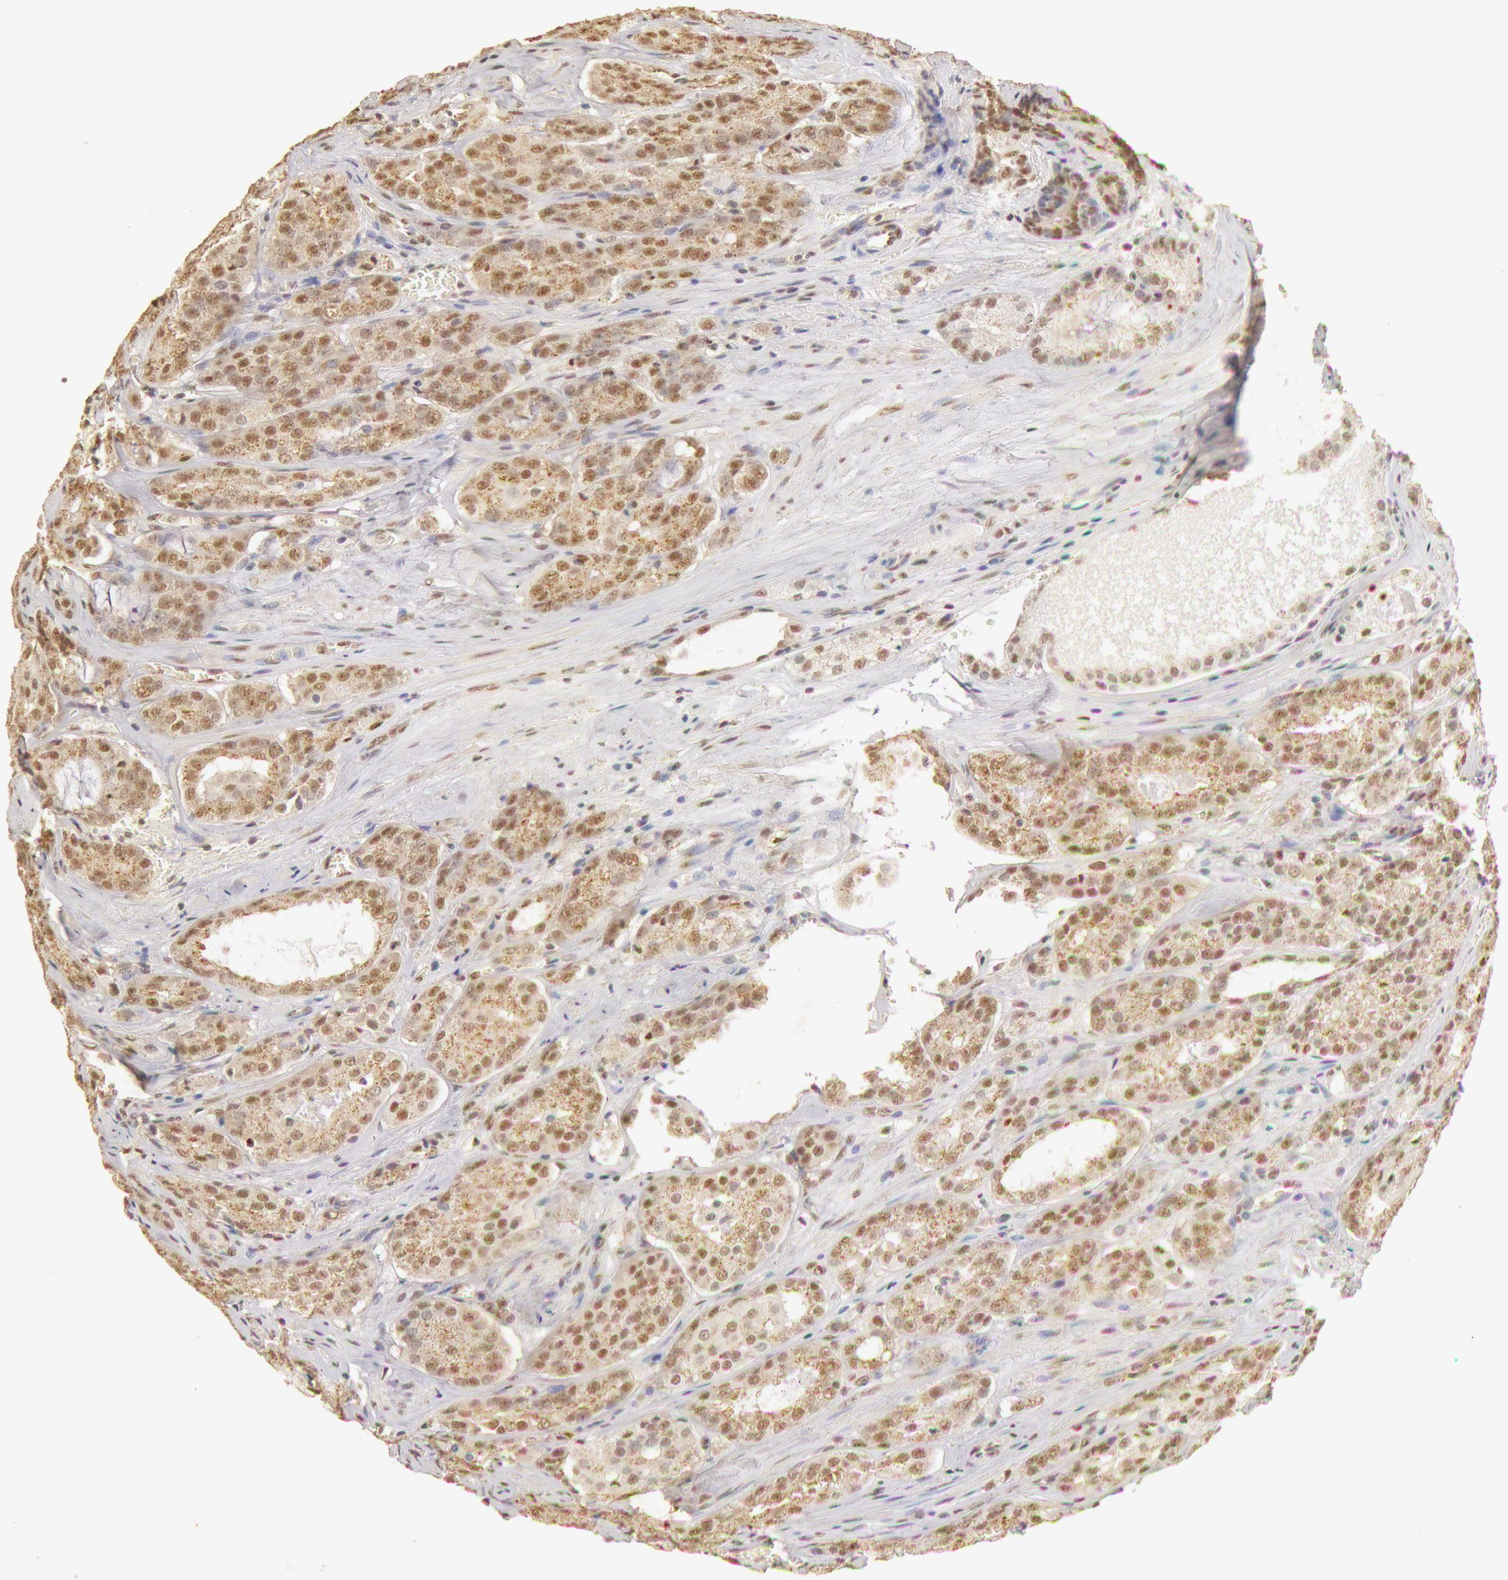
{"staining": {"intensity": "moderate", "quantity": ">75%", "location": "cytoplasmic/membranous,nuclear"}, "tissue": "prostate cancer", "cell_type": "Tumor cells", "image_type": "cancer", "snomed": [{"axis": "morphology", "description": "Adenocarcinoma, Medium grade"}, {"axis": "topography", "description": "Prostate"}], "caption": "The photomicrograph demonstrates immunohistochemical staining of prostate cancer. There is moderate cytoplasmic/membranous and nuclear staining is present in approximately >75% of tumor cells. (brown staining indicates protein expression, while blue staining denotes nuclei).", "gene": "SNRNP70", "patient": {"sex": "male", "age": 60}}